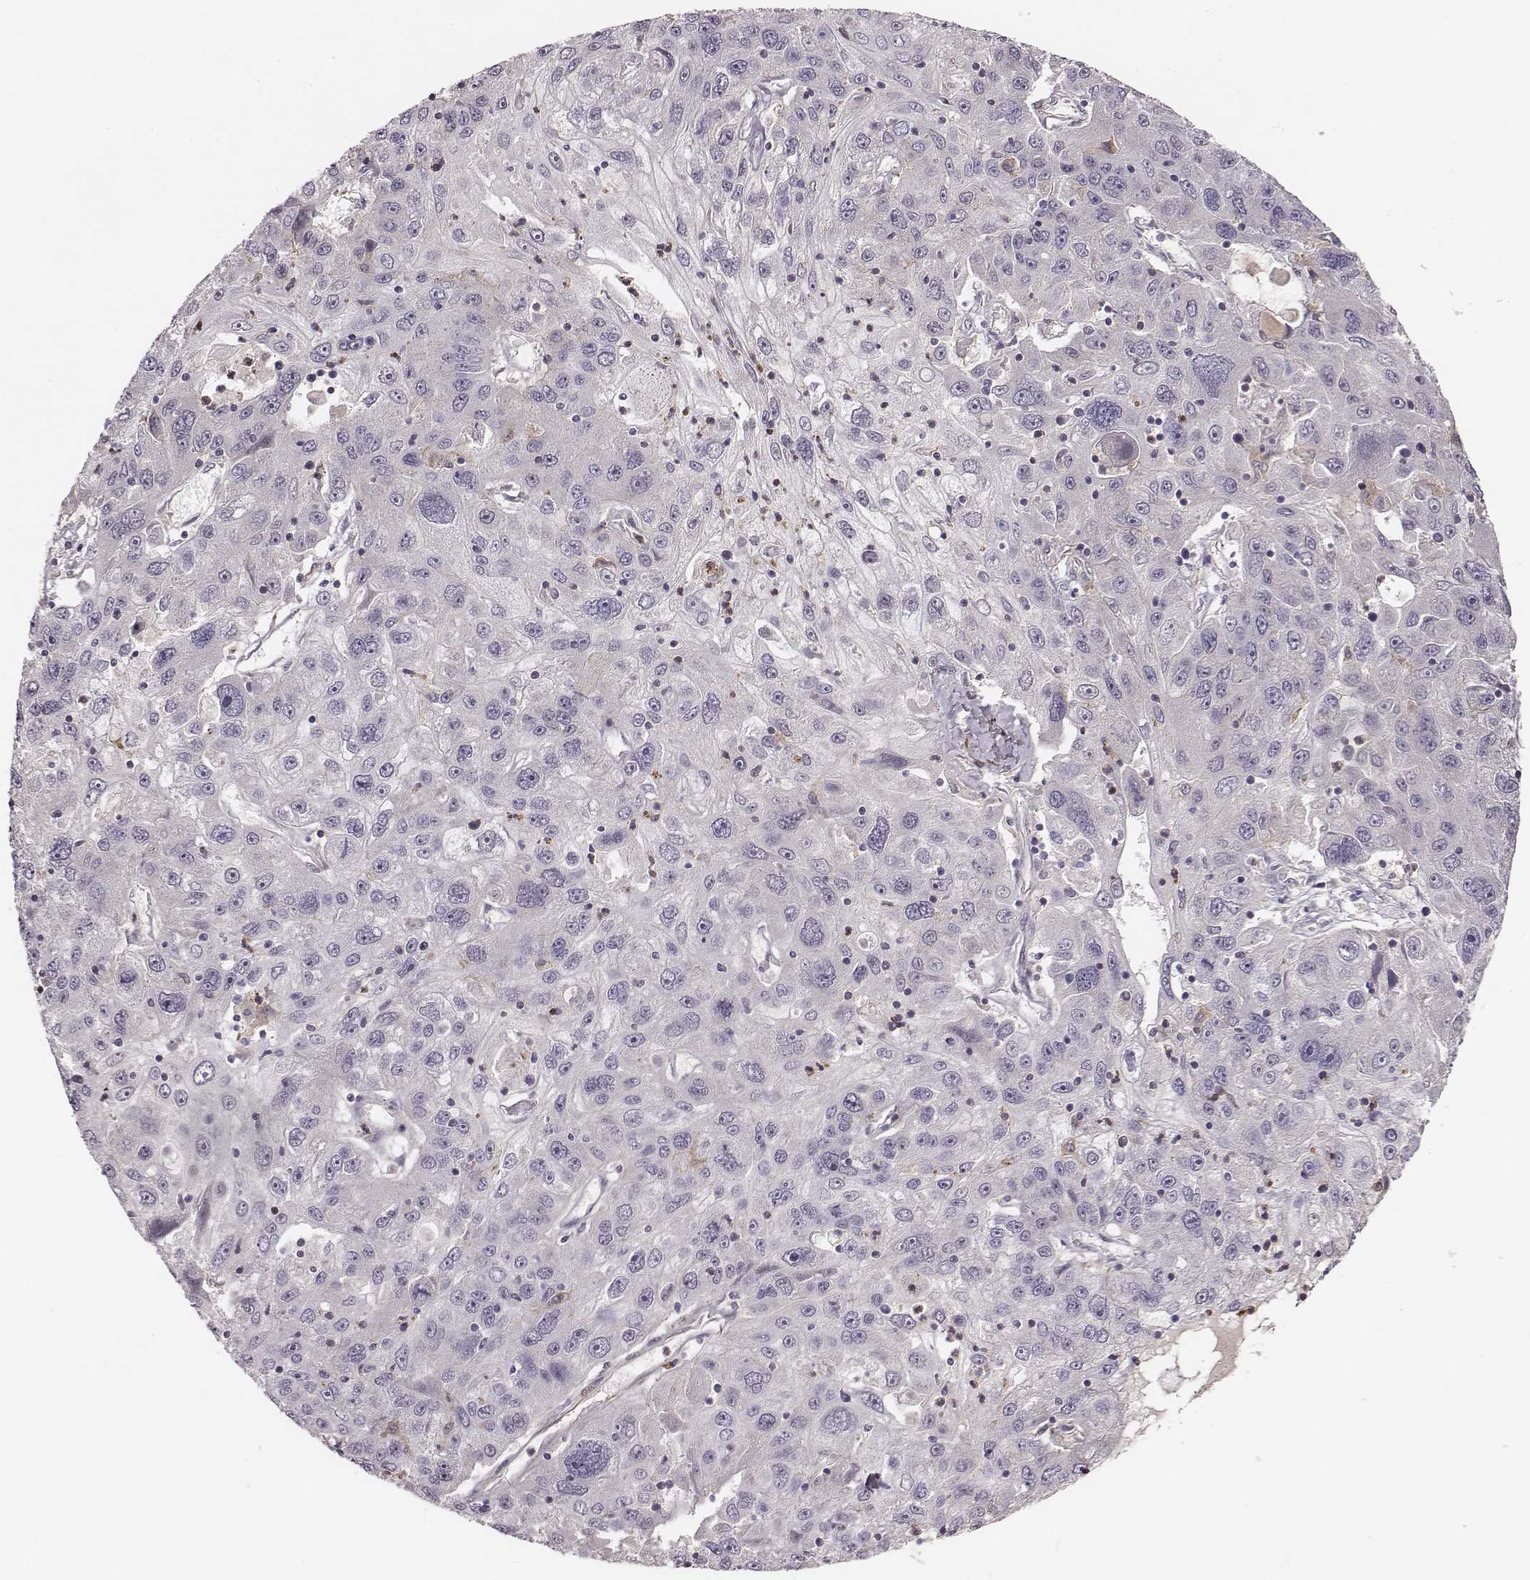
{"staining": {"intensity": "negative", "quantity": "none", "location": "none"}, "tissue": "stomach cancer", "cell_type": "Tumor cells", "image_type": "cancer", "snomed": [{"axis": "morphology", "description": "Adenocarcinoma, NOS"}, {"axis": "topography", "description": "Stomach"}], "caption": "An IHC histopathology image of stomach cancer is shown. There is no staining in tumor cells of stomach cancer.", "gene": "ZYX", "patient": {"sex": "male", "age": 56}}